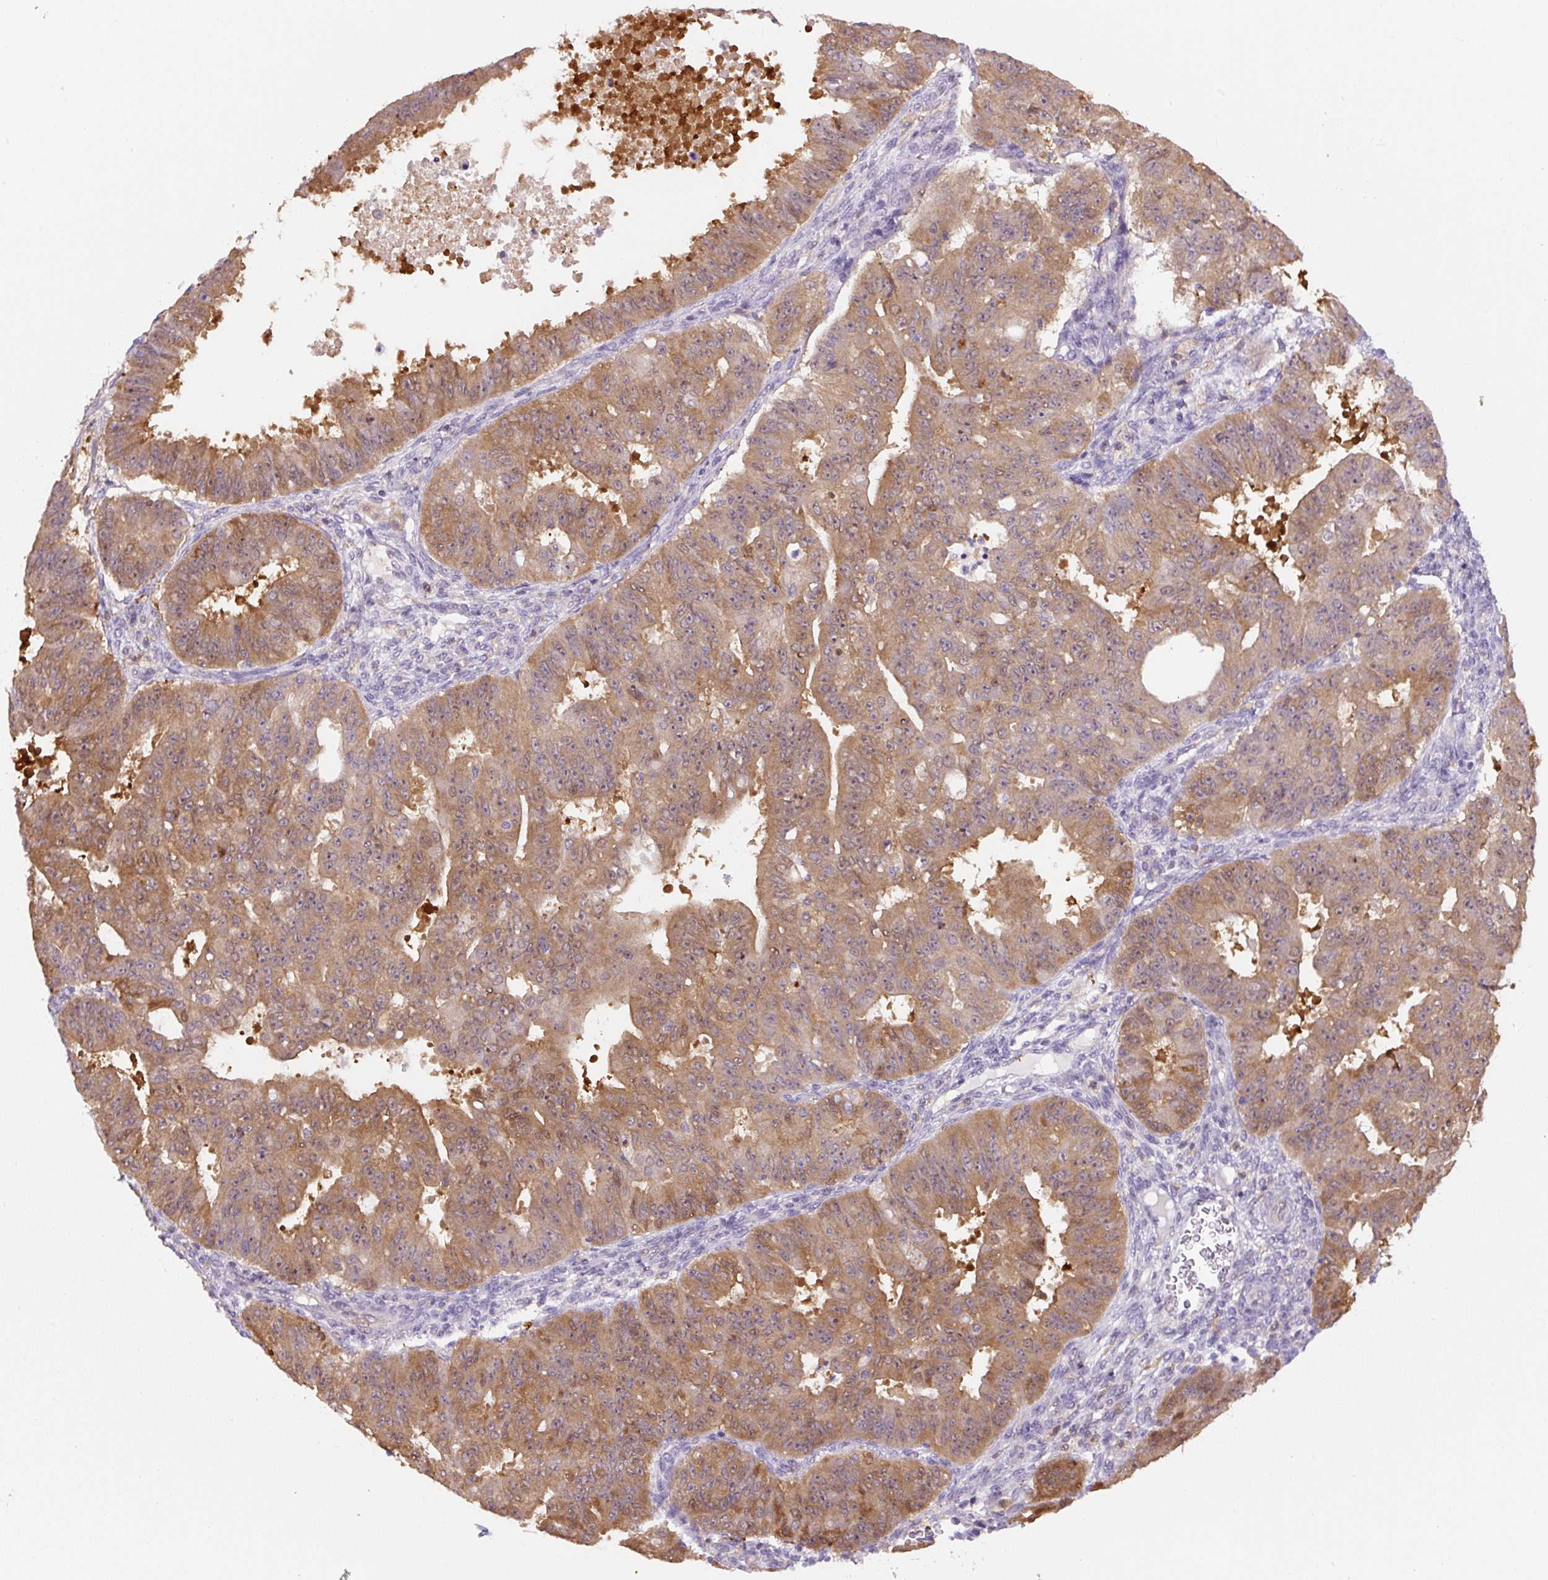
{"staining": {"intensity": "moderate", "quantity": ">75%", "location": "cytoplasmic/membranous"}, "tissue": "ovarian cancer", "cell_type": "Tumor cells", "image_type": "cancer", "snomed": [{"axis": "morphology", "description": "Carcinoma, endometroid"}, {"axis": "topography", "description": "Appendix"}, {"axis": "topography", "description": "Ovary"}], "caption": "The immunohistochemical stain highlights moderate cytoplasmic/membranous positivity in tumor cells of ovarian endometroid carcinoma tissue.", "gene": "SPSB2", "patient": {"sex": "female", "age": 42}}